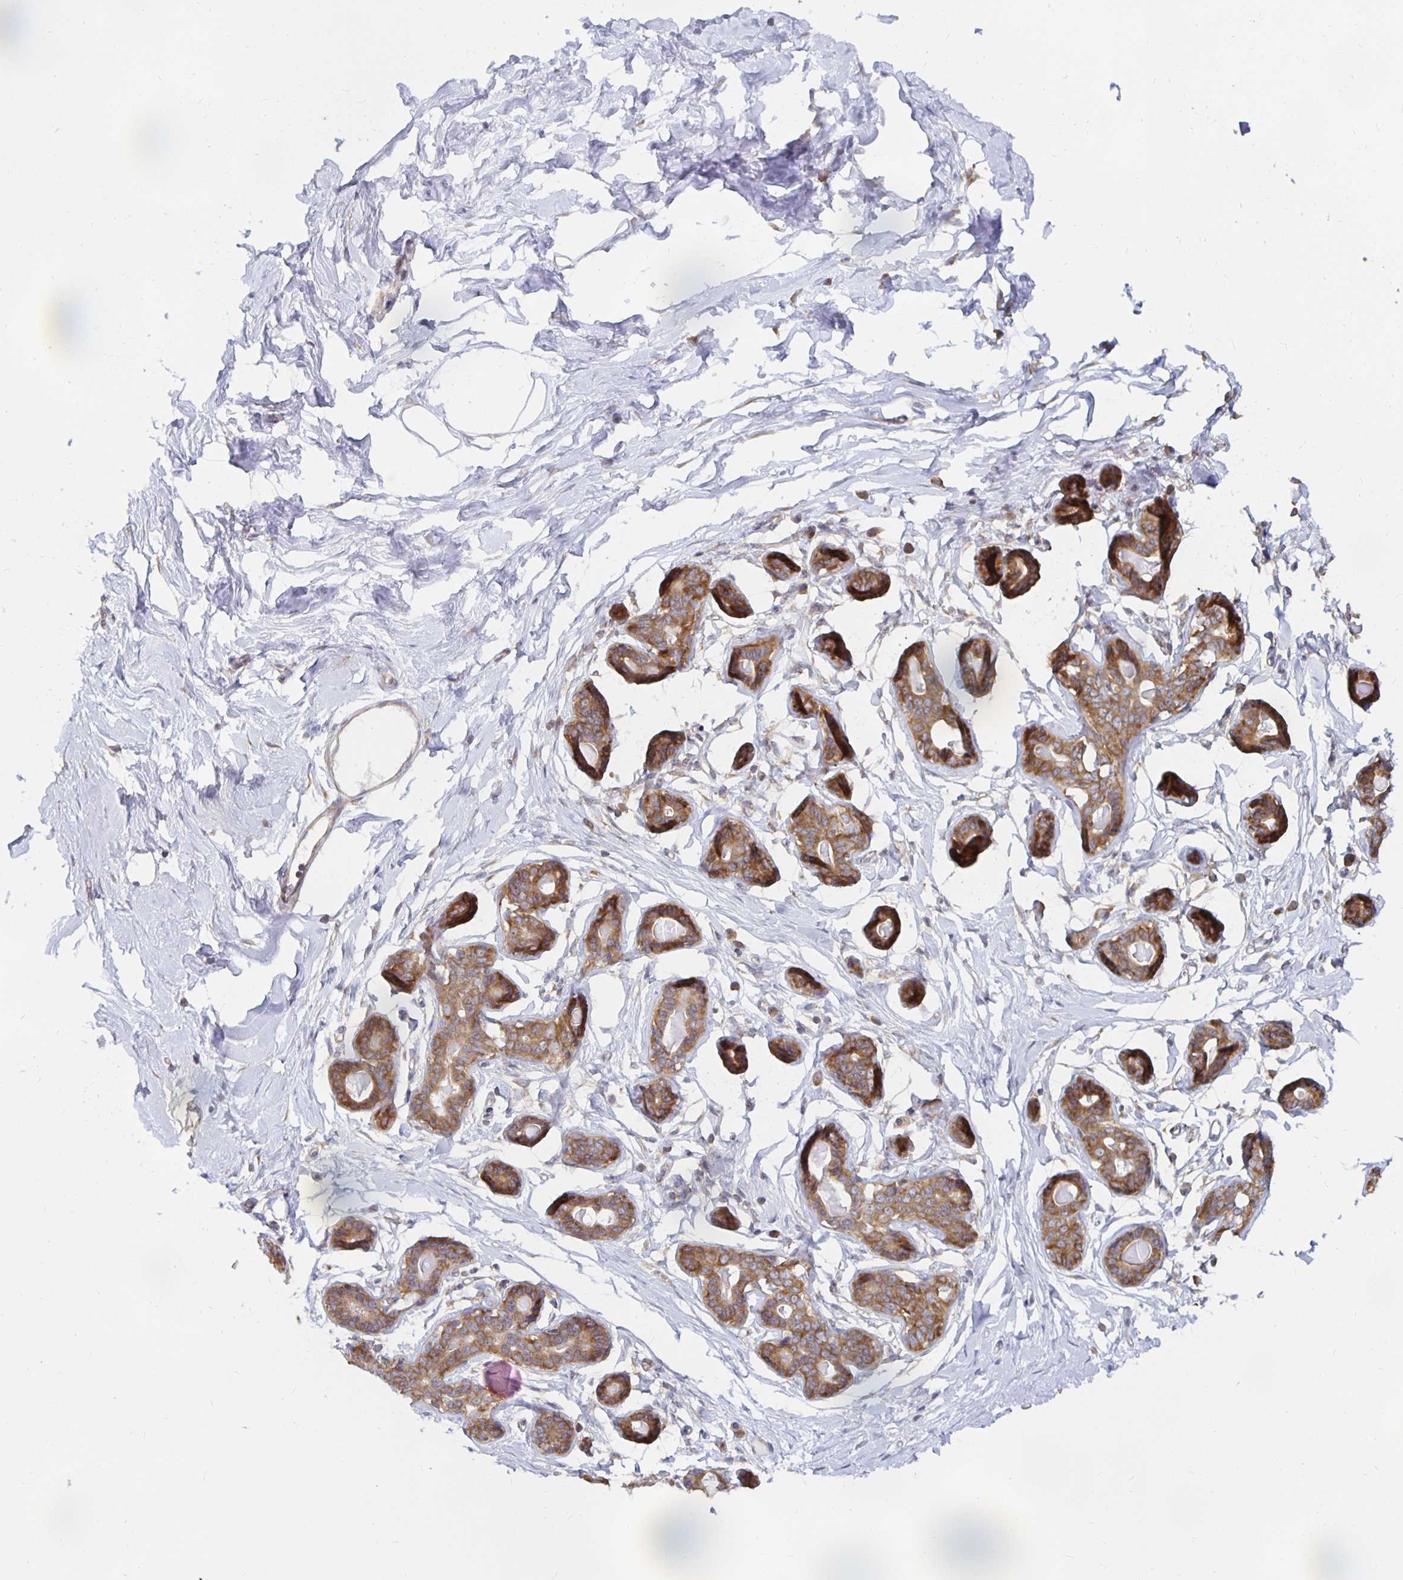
{"staining": {"intensity": "negative", "quantity": "none", "location": "none"}, "tissue": "breast", "cell_type": "Adipocytes", "image_type": "normal", "snomed": [{"axis": "morphology", "description": "Normal tissue, NOS"}, {"axis": "topography", "description": "Breast"}], "caption": "Adipocytes are negative for brown protein staining in normal breast. (DAB (3,3'-diaminobenzidine) immunohistochemistry (IHC) visualized using brightfield microscopy, high magnification).", "gene": "PDAP1", "patient": {"sex": "female", "age": 45}}